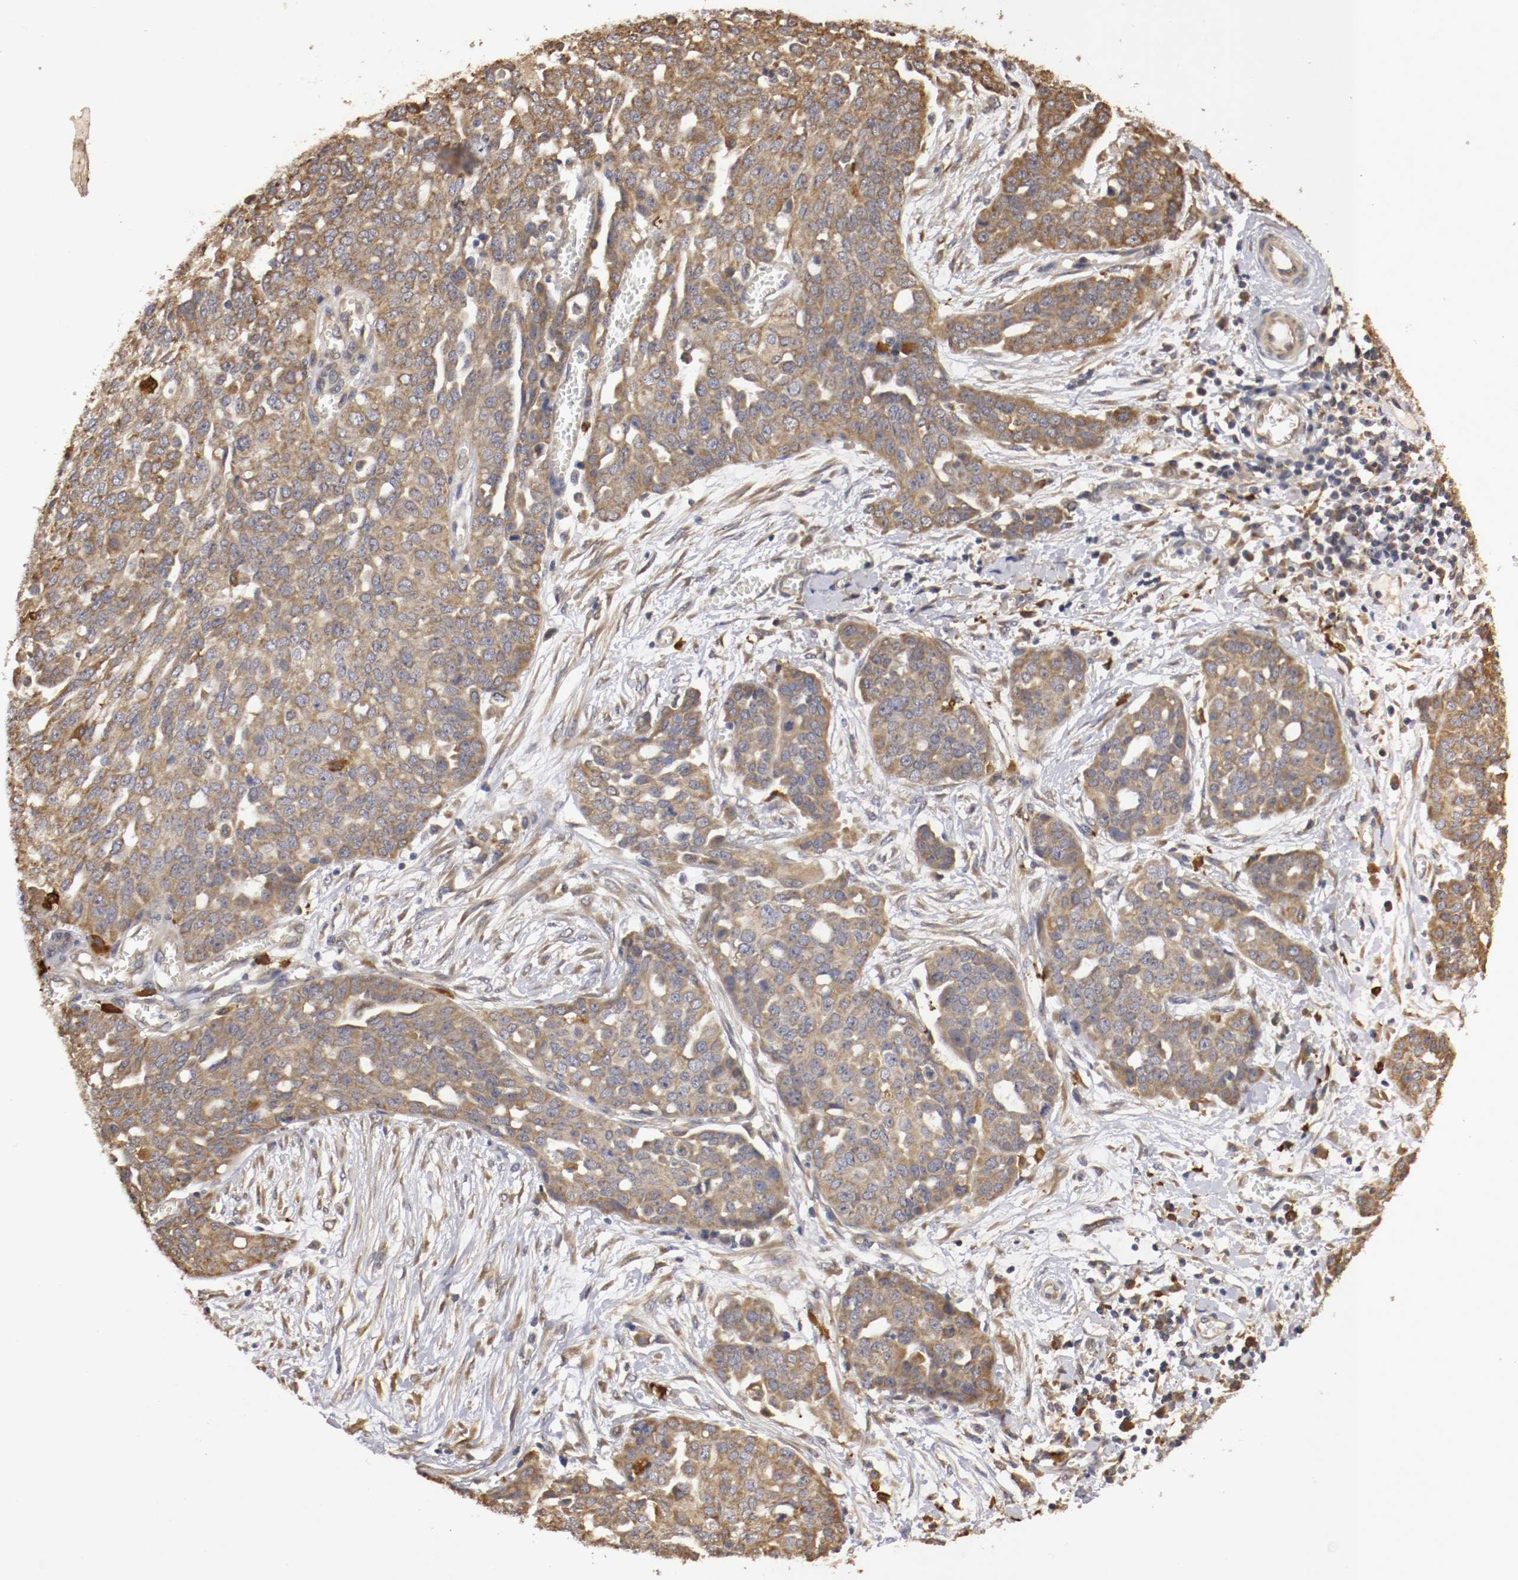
{"staining": {"intensity": "strong", "quantity": ">75%", "location": "cytoplasmic/membranous"}, "tissue": "ovarian cancer", "cell_type": "Tumor cells", "image_type": "cancer", "snomed": [{"axis": "morphology", "description": "Cystadenocarcinoma, serous, NOS"}, {"axis": "topography", "description": "Soft tissue"}, {"axis": "topography", "description": "Ovary"}], "caption": "Serous cystadenocarcinoma (ovarian) tissue reveals strong cytoplasmic/membranous staining in about >75% of tumor cells, visualized by immunohistochemistry. (DAB (3,3'-diaminobenzidine) = brown stain, brightfield microscopy at high magnification).", "gene": "VEZT", "patient": {"sex": "female", "age": 57}}